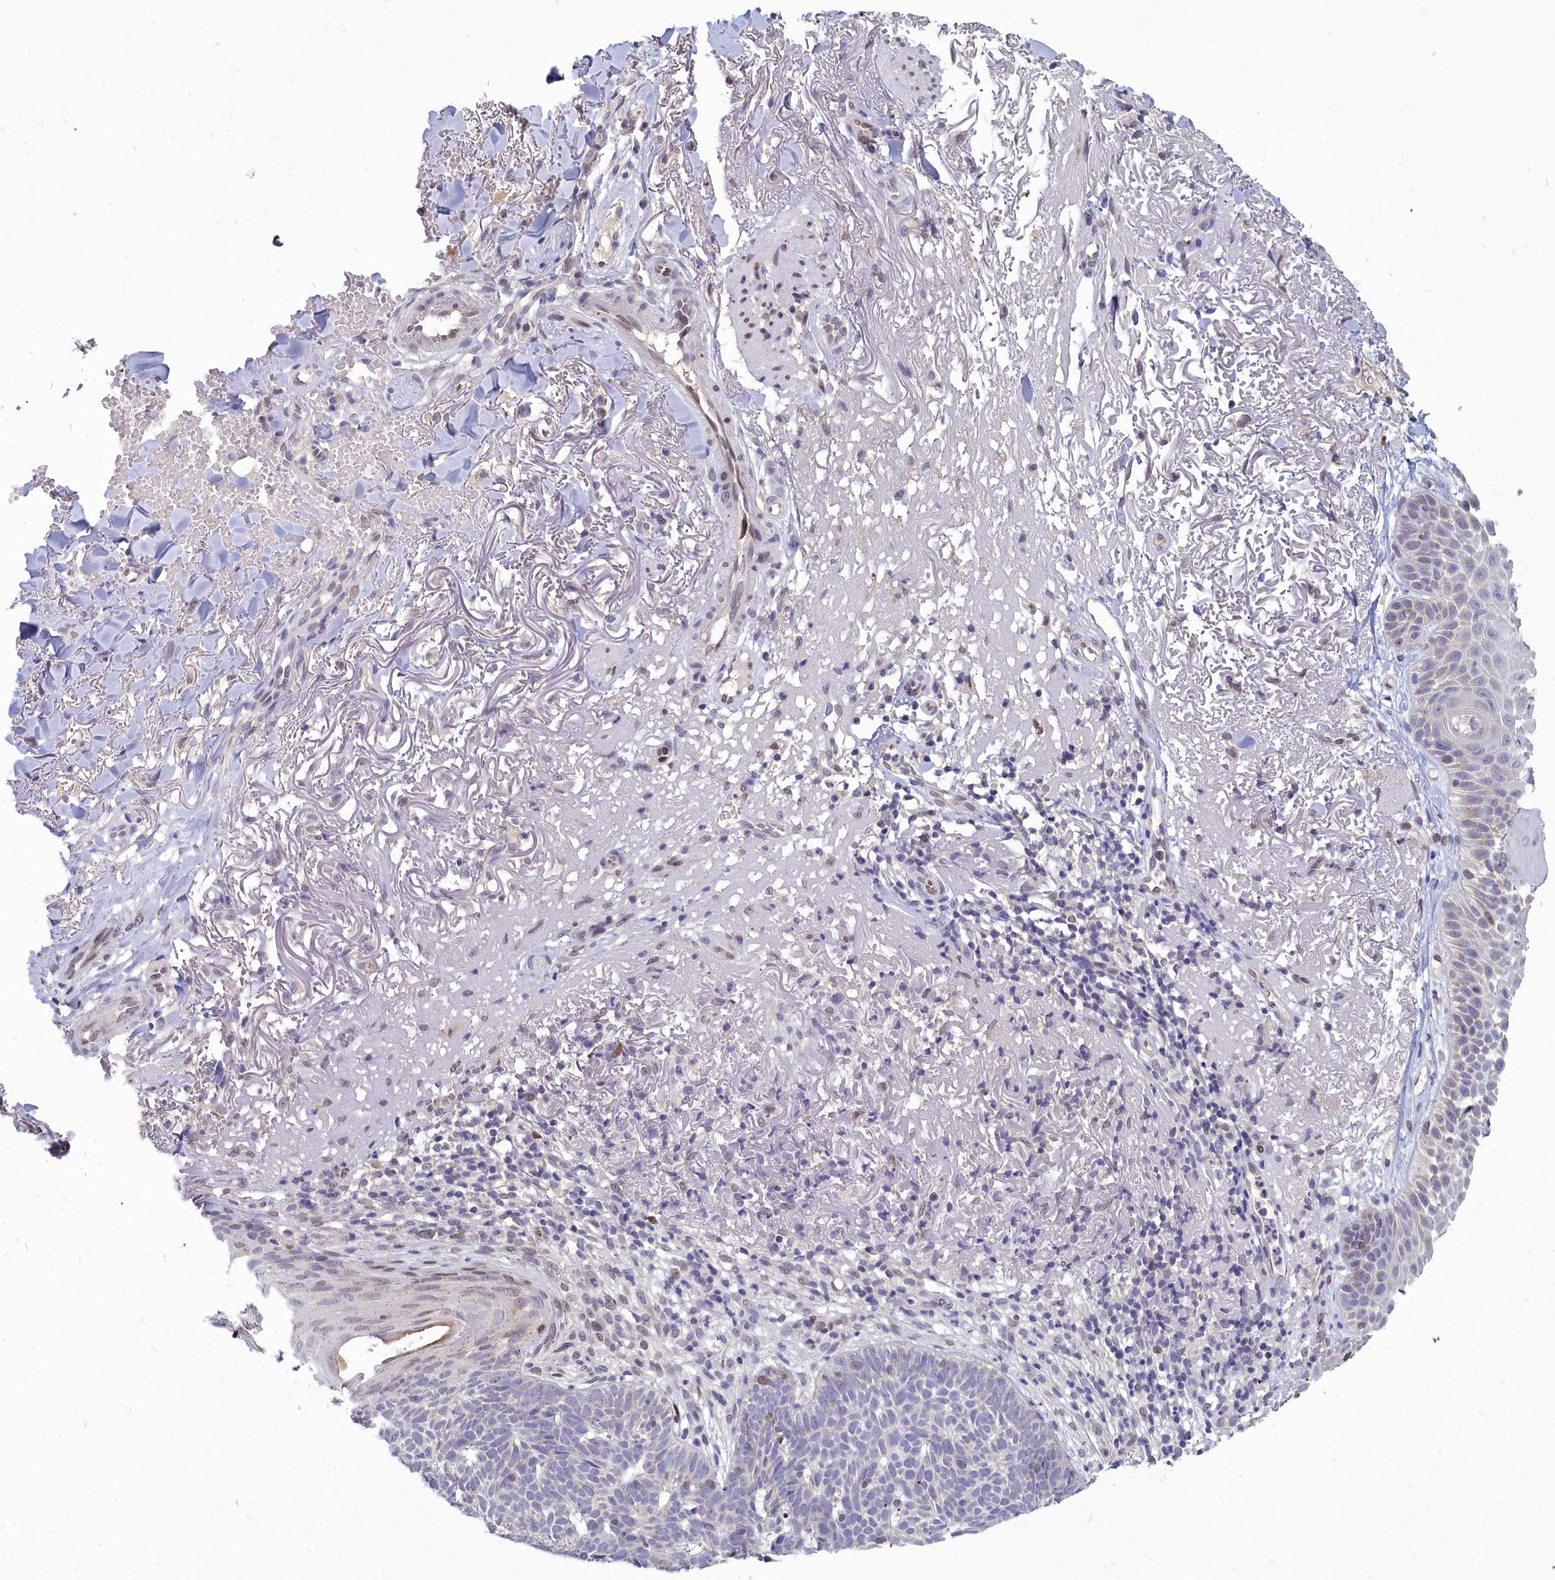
{"staining": {"intensity": "negative", "quantity": "none", "location": "none"}, "tissue": "skin cancer", "cell_type": "Tumor cells", "image_type": "cancer", "snomed": [{"axis": "morphology", "description": "Basal cell carcinoma"}, {"axis": "topography", "description": "Skin"}], "caption": "Human basal cell carcinoma (skin) stained for a protein using immunohistochemistry displays no positivity in tumor cells.", "gene": "NOXA1", "patient": {"sex": "female", "age": 78}}